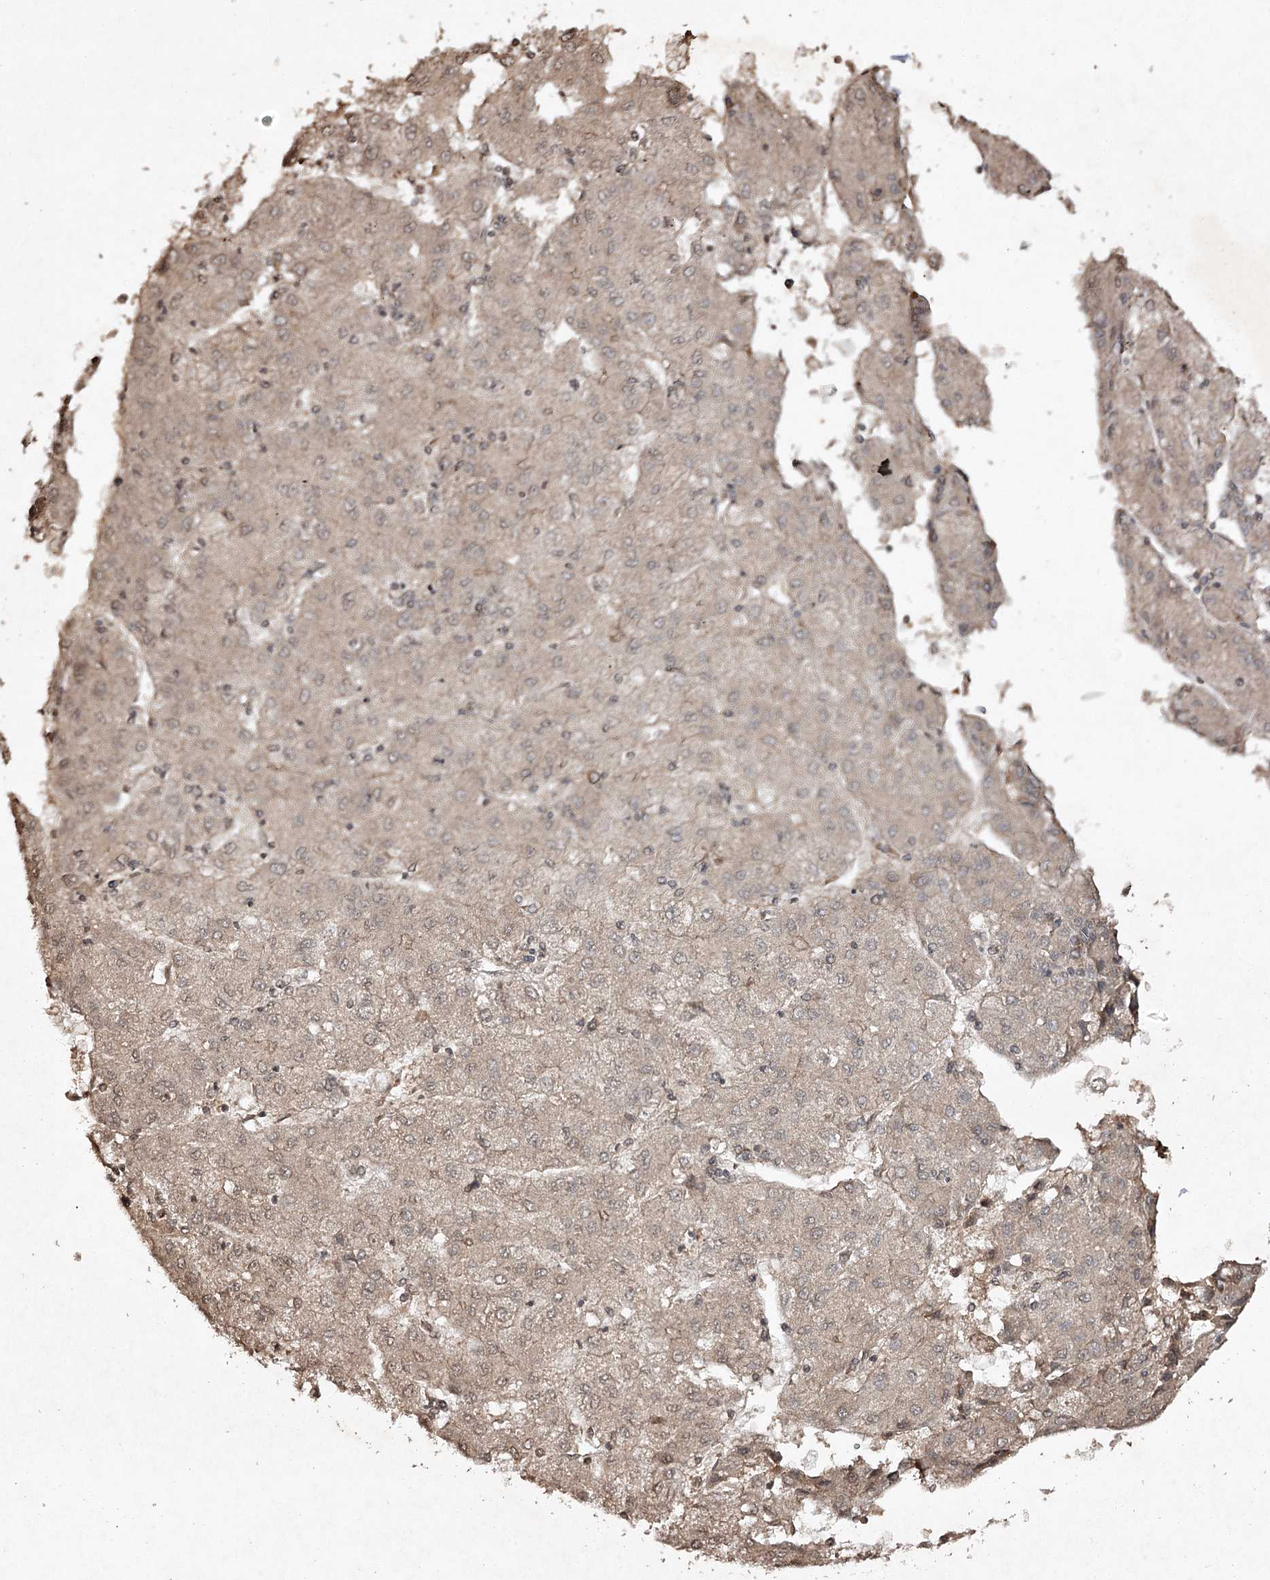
{"staining": {"intensity": "weak", "quantity": ">75%", "location": "cytoplasmic/membranous"}, "tissue": "liver cancer", "cell_type": "Tumor cells", "image_type": "cancer", "snomed": [{"axis": "morphology", "description": "Carcinoma, Hepatocellular, NOS"}, {"axis": "topography", "description": "Liver"}], "caption": "High-power microscopy captured an IHC photomicrograph of liver hepatocellular carcinoma, revealing weak cytoplasmic/membranous positivity in approximately >75% of tumor cells. The staining was performed using DAB, with brown indicating positive protein expression. Nuclei are stained blue with hematoxylin.", "gene": "CYP2B6", "patient": {"sex": "male", "age": 72}}